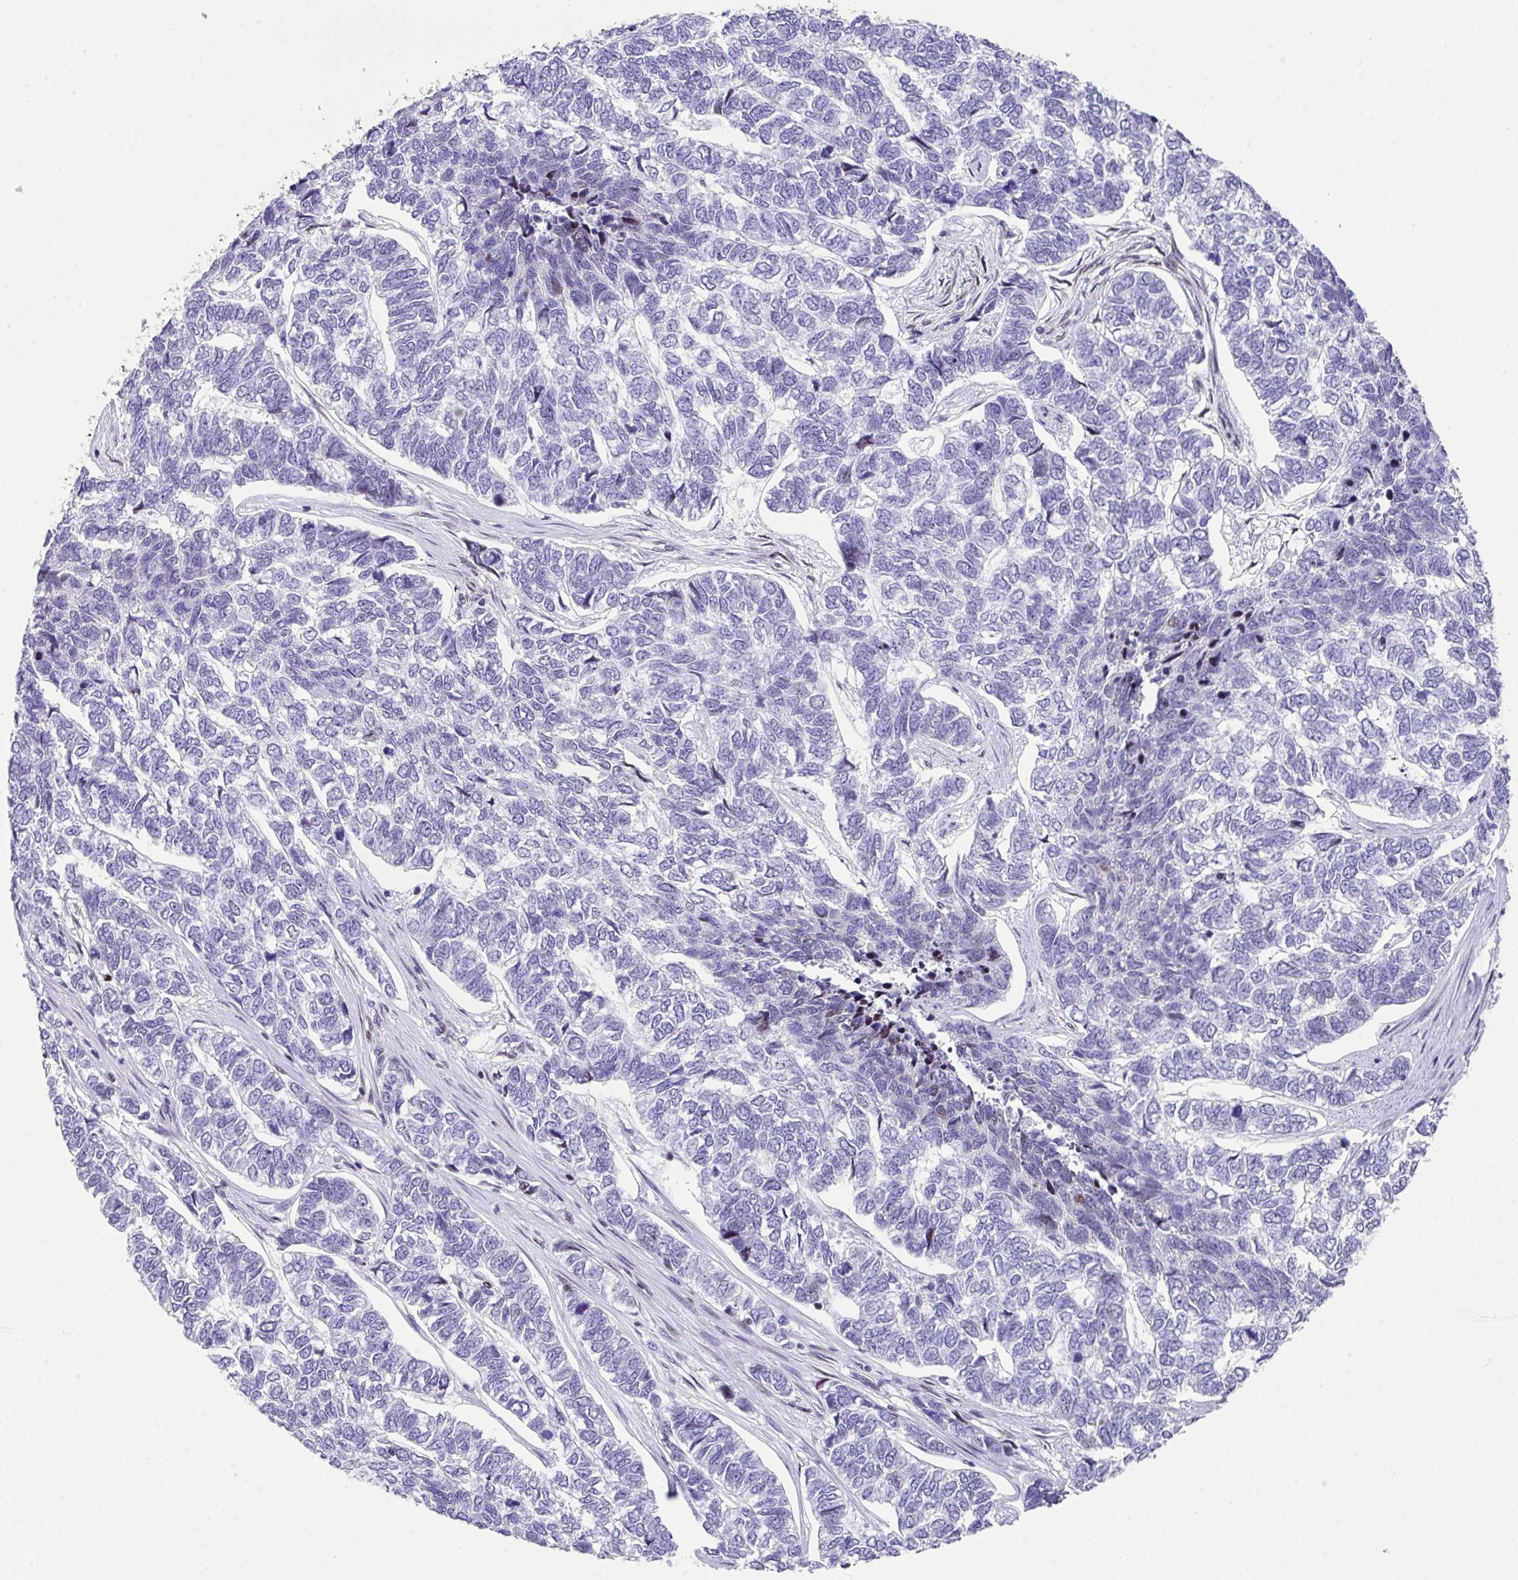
{"staining": {"intensity": "negative", "quantity": "none", "location": "none"}, "tissue": "skin cancer", "cell_type": "Tumor cells", "image_type": "cancer", "snomed": [{"axis": "morphology", "description": "Basal cell carcinoma"}, {"axis": "topography", "description": "Skin"}], "caption": "The IHC image has no significant positivity in tumor cells of basal cell carcinoma (skin) tissue.", "gene": "TCF3", "patient": {"sex": "female", "age": 65}}